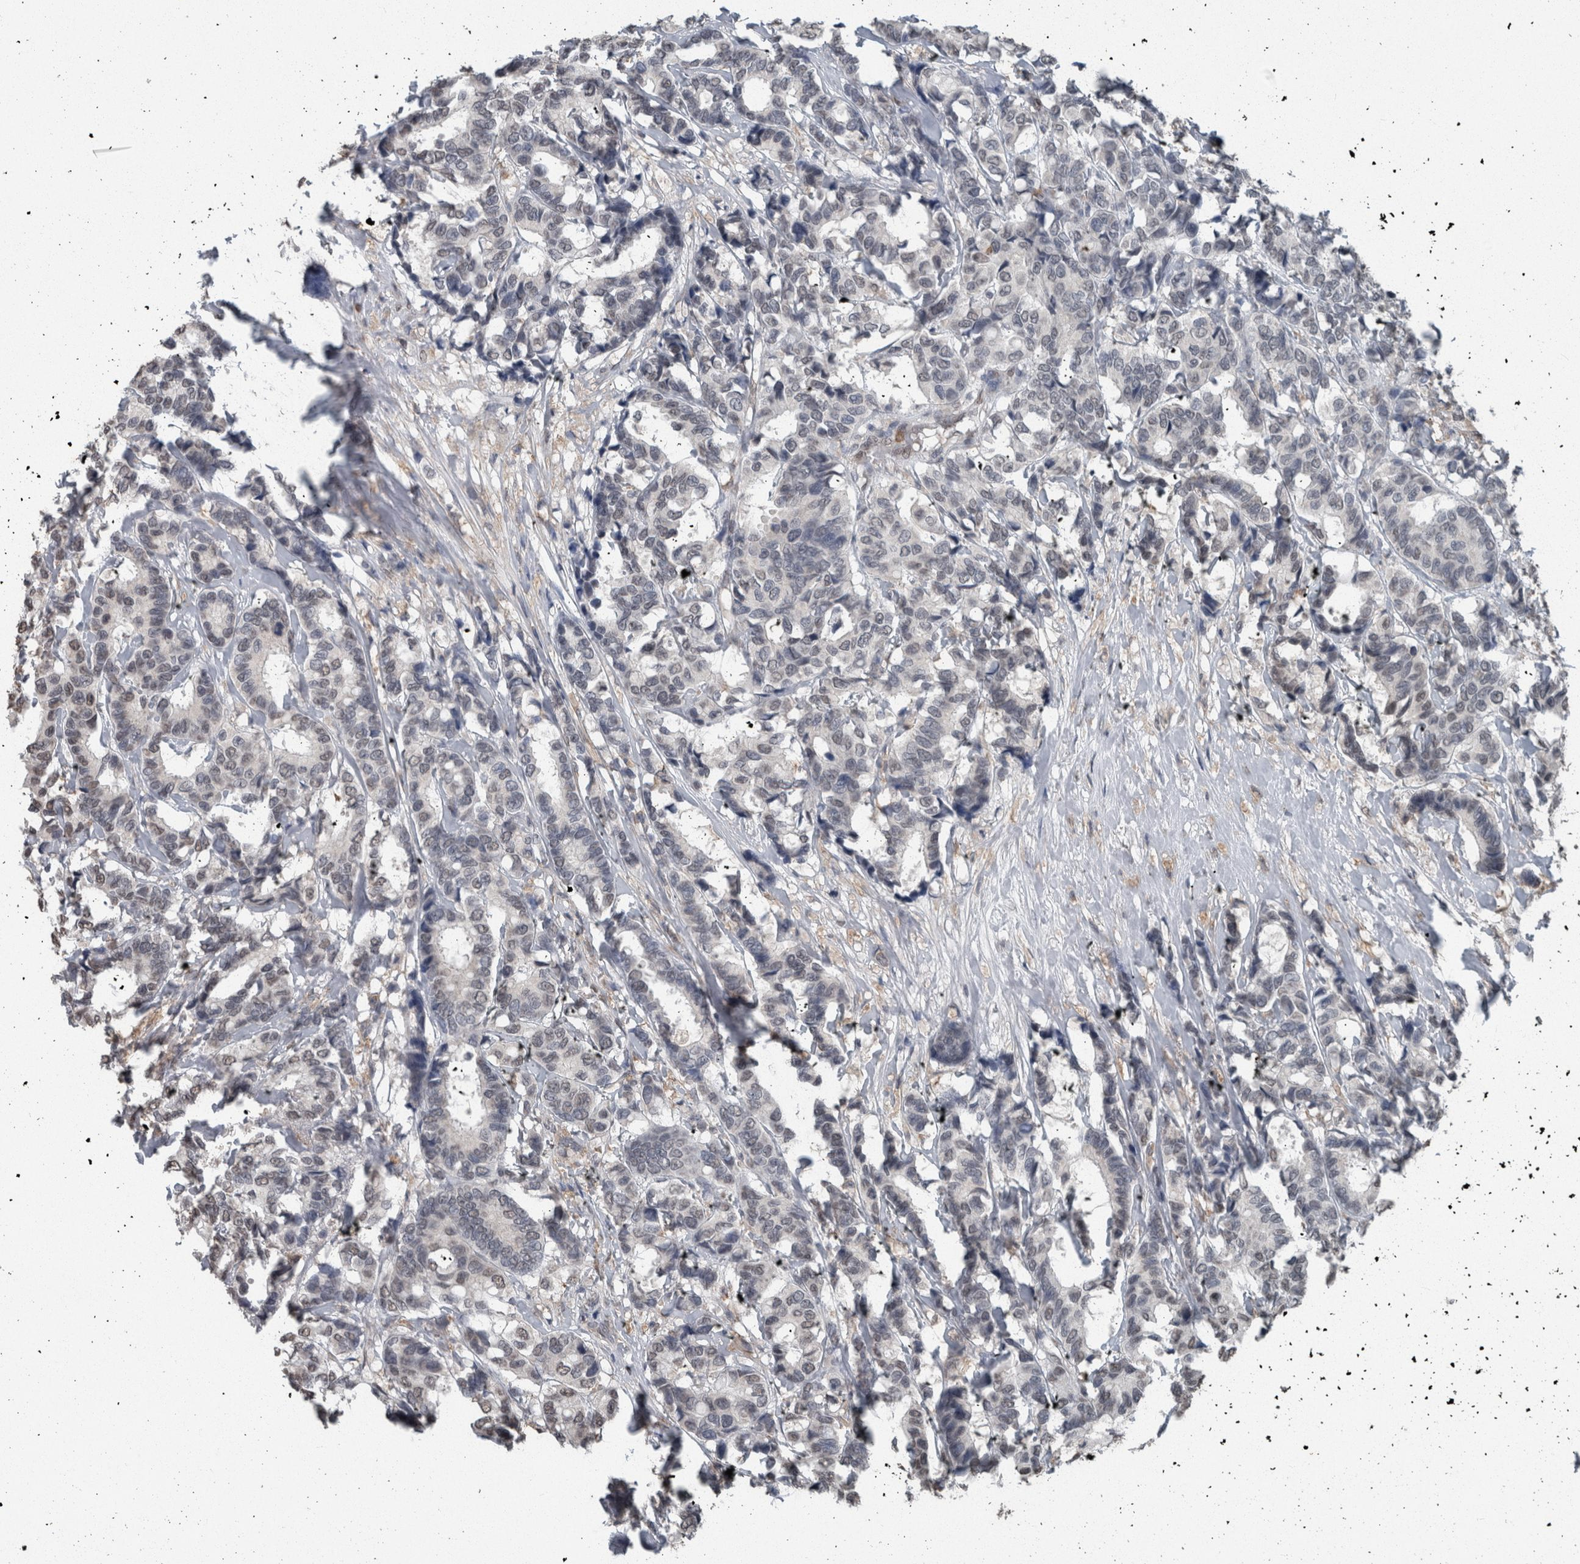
{"staining": {"intensity": "negative", "quantity": "none", "location": "none"}, "tissue": "breast cancer", "cell_type": "Tumor cells", "image_type": "cancer", "snomed": [{"axis": "morphology", "description": "Duct carcinoma"}, {"axis": "topography", "description": "Breast"}], "caption": "An image of breast cancer (invasive ductal carcinoma) stained for a protein shows no brown staining in tumor cells. (Brightfield microscopy of DAB (3,3'-diaminobenzidine) IHC at high magnification).", "gene": "MAFF", "patient": {"sex": "female", "age": 87}}